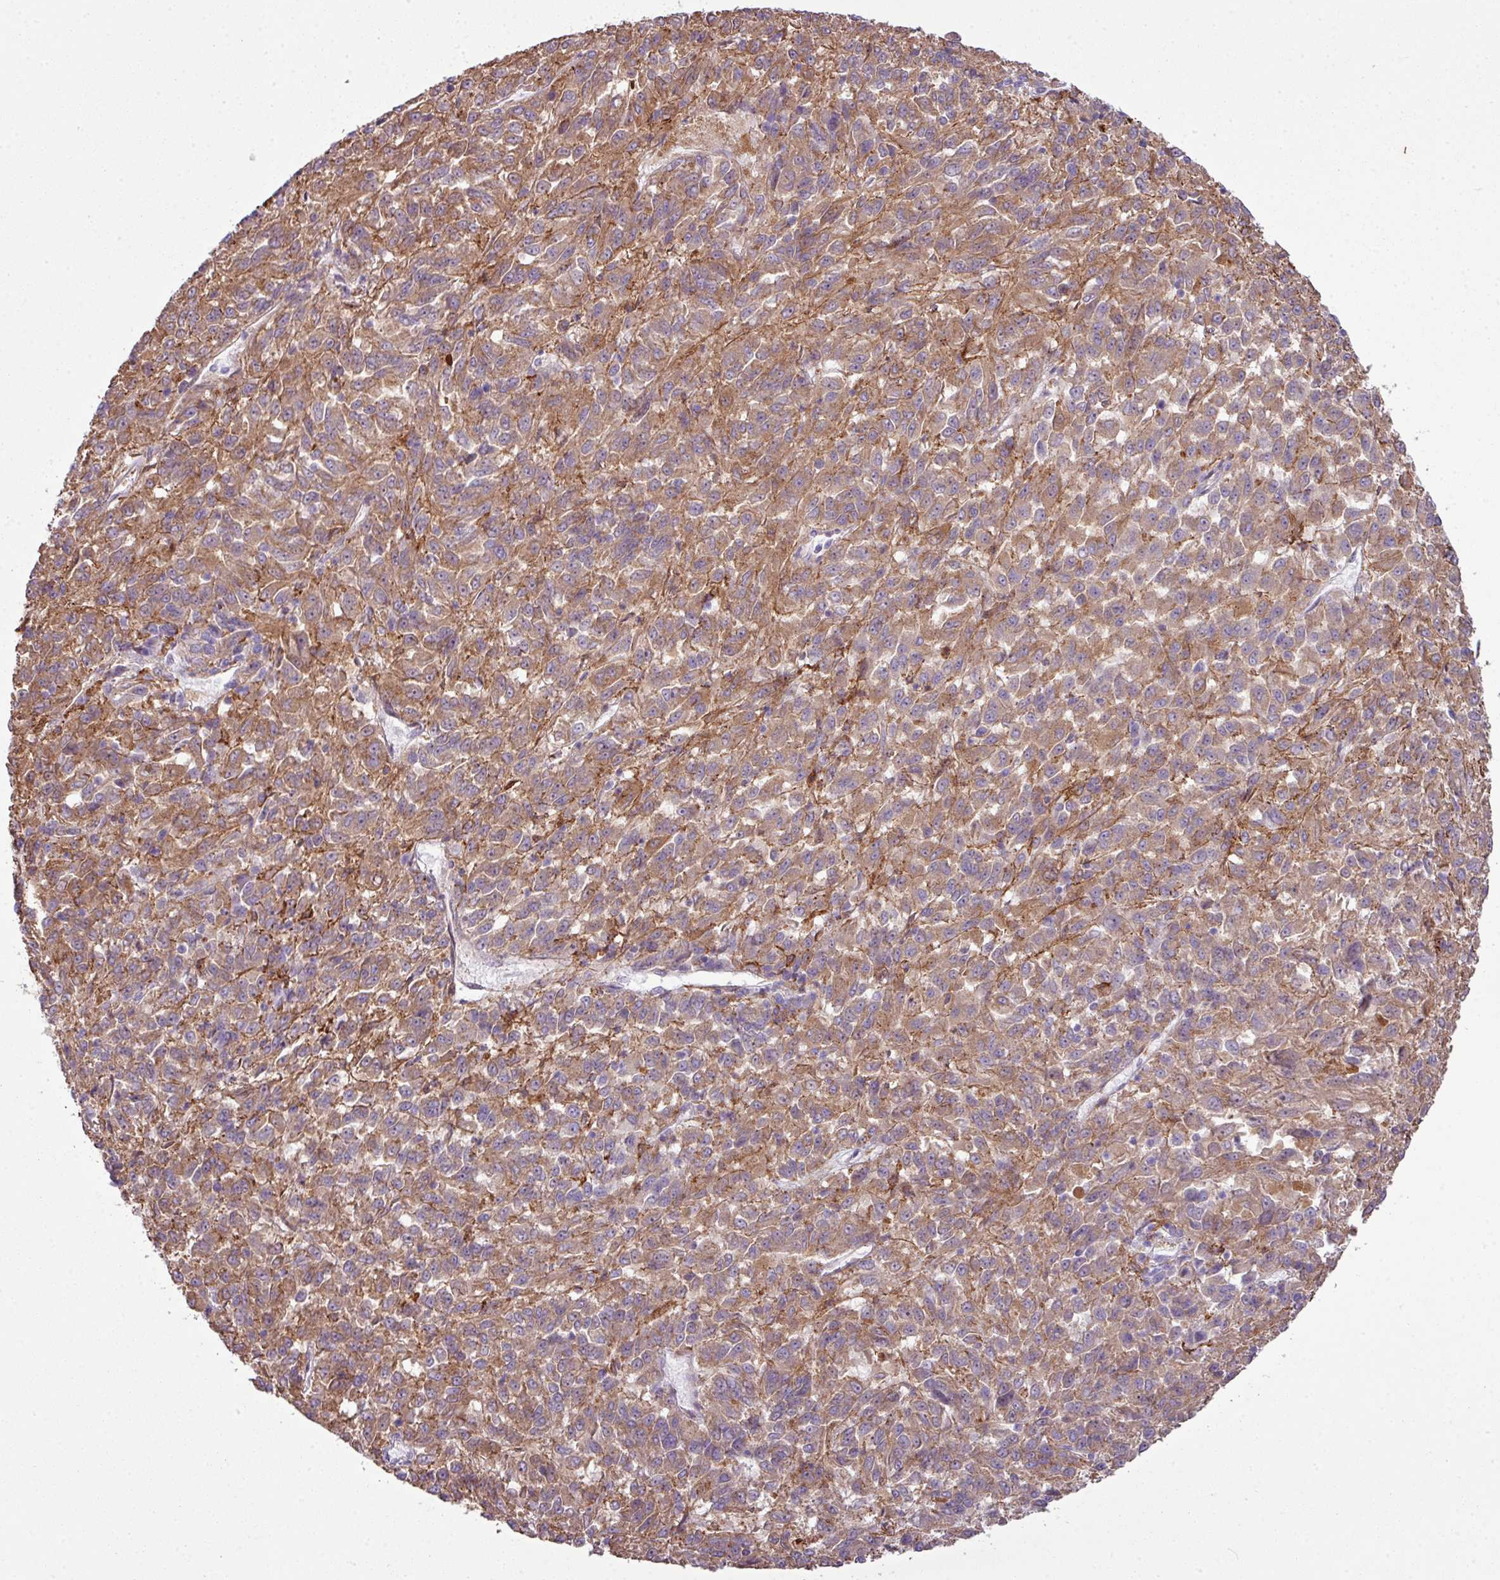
{"staining": {"intensity": "moderate", "quantity": ">75%", "location": "cytoplasmic/membranous"}, "tissue": "melanoma", "cell_type": "Tumor cells", "image_type": "cancer", "snomed": [{"axis": "morphology", "description": "Malignant melanoma, Metastatic site"}, {"axis": "topography", "description": "Lung"}], "caption": "Immunohistochemistry (IHC) photomicrograph of neoplastic tissue: human melanoma stained using immunohistochemistry (IHC) reveals medium levels of moderate protein expression localized specifically in the cytoplasmic/membranous of tumor cells, appearing as a cytoplasmic/membranous brown color.", "gene": "COL8A1", "patient": {"sex": "male", "age": 64}}